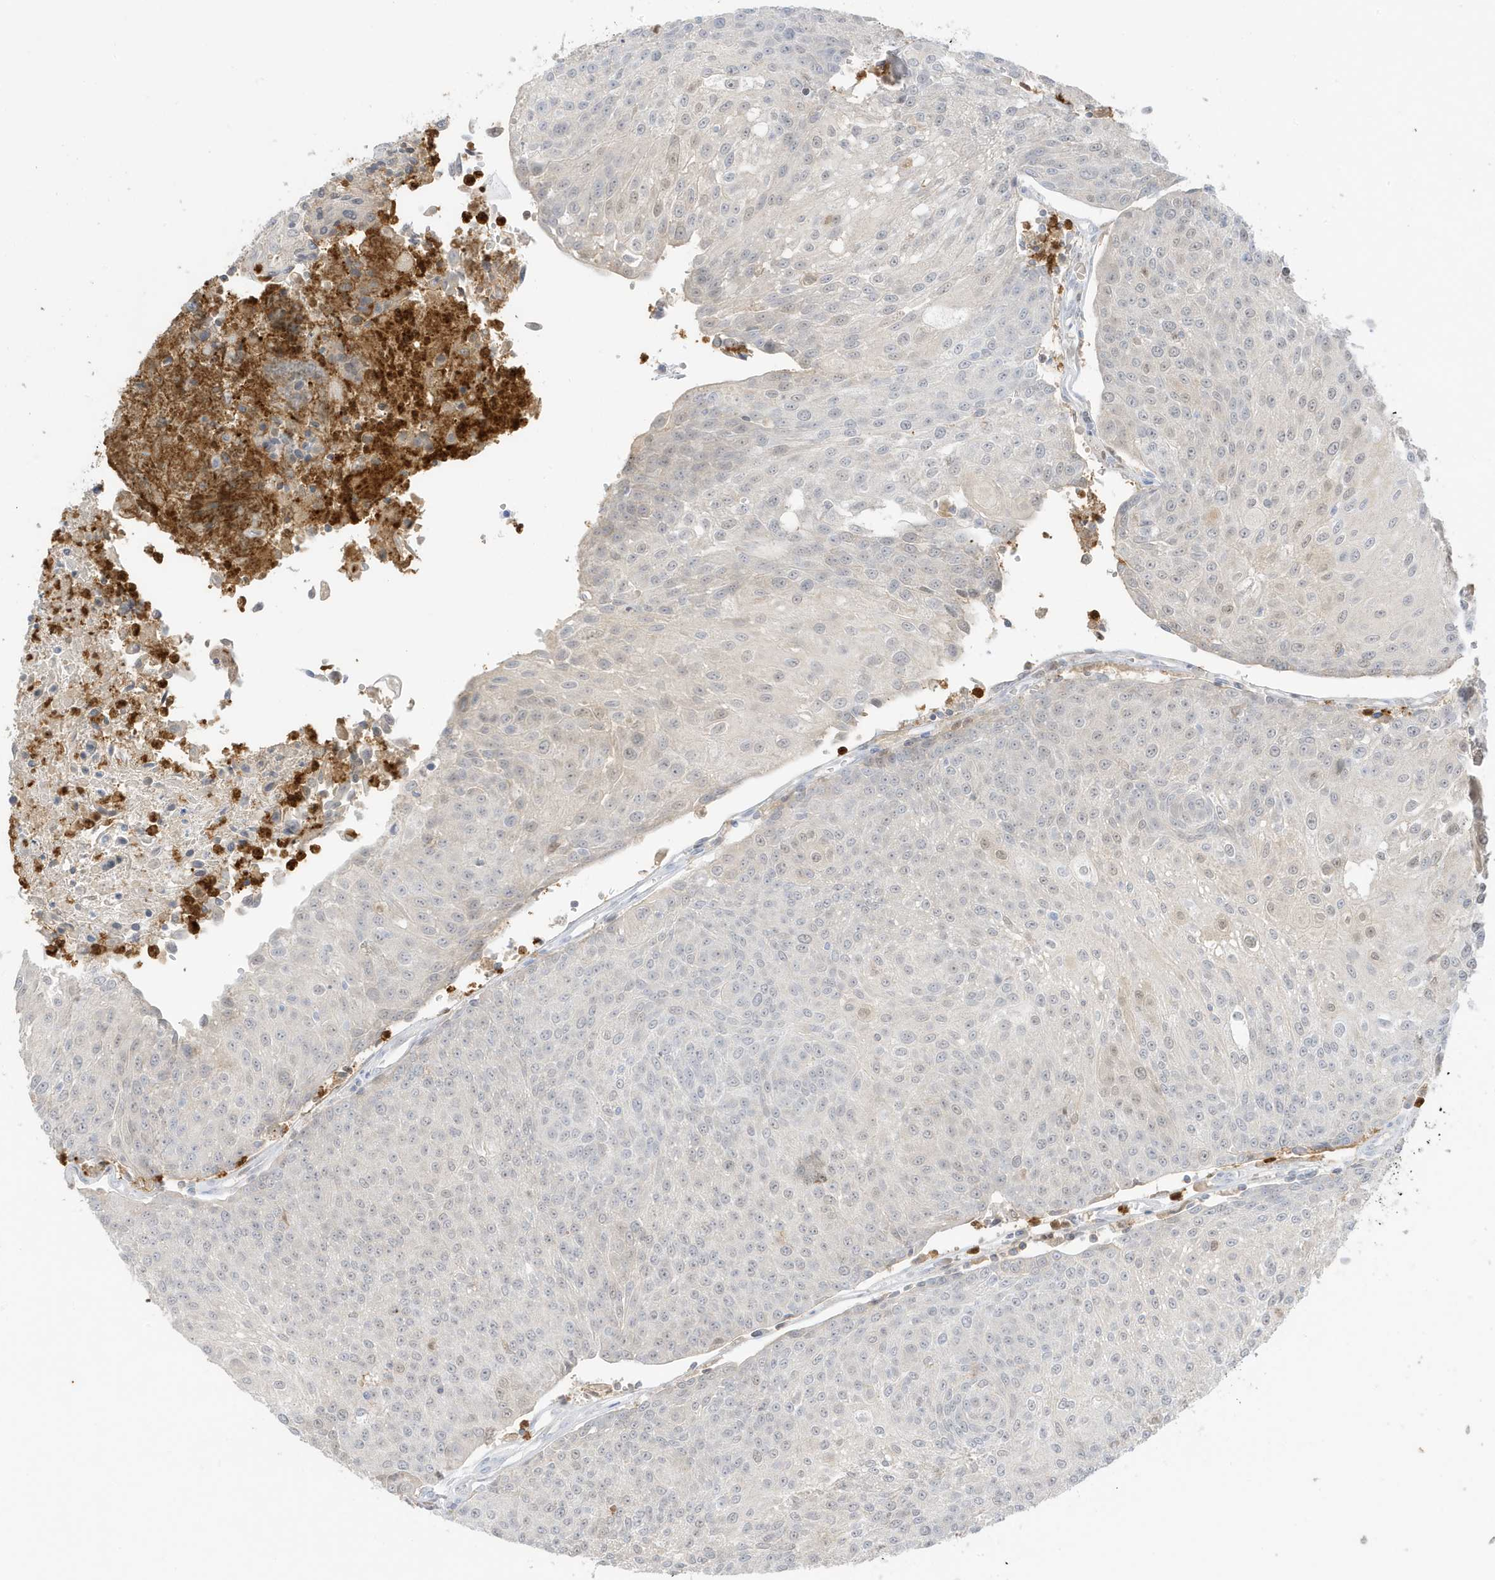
{"staining": {"intensity": "negative", "quantity": "none", "location": "none"}, "tissue": "urothelial cancer", "cell_type": "Tumor cells", "image_type": "cancer", "snomed": [{"axis": "morphology", "description": "Urothelial carcinoma, High grade"}, {"axis": "topography", "description": "Urinary bladder"}], "caption": "Immunohistochemical staining of urothelial cancer shows no significant staining in tumor cells.", "gene": "GCA", "patient": {"sex": "female", "age": 85}}